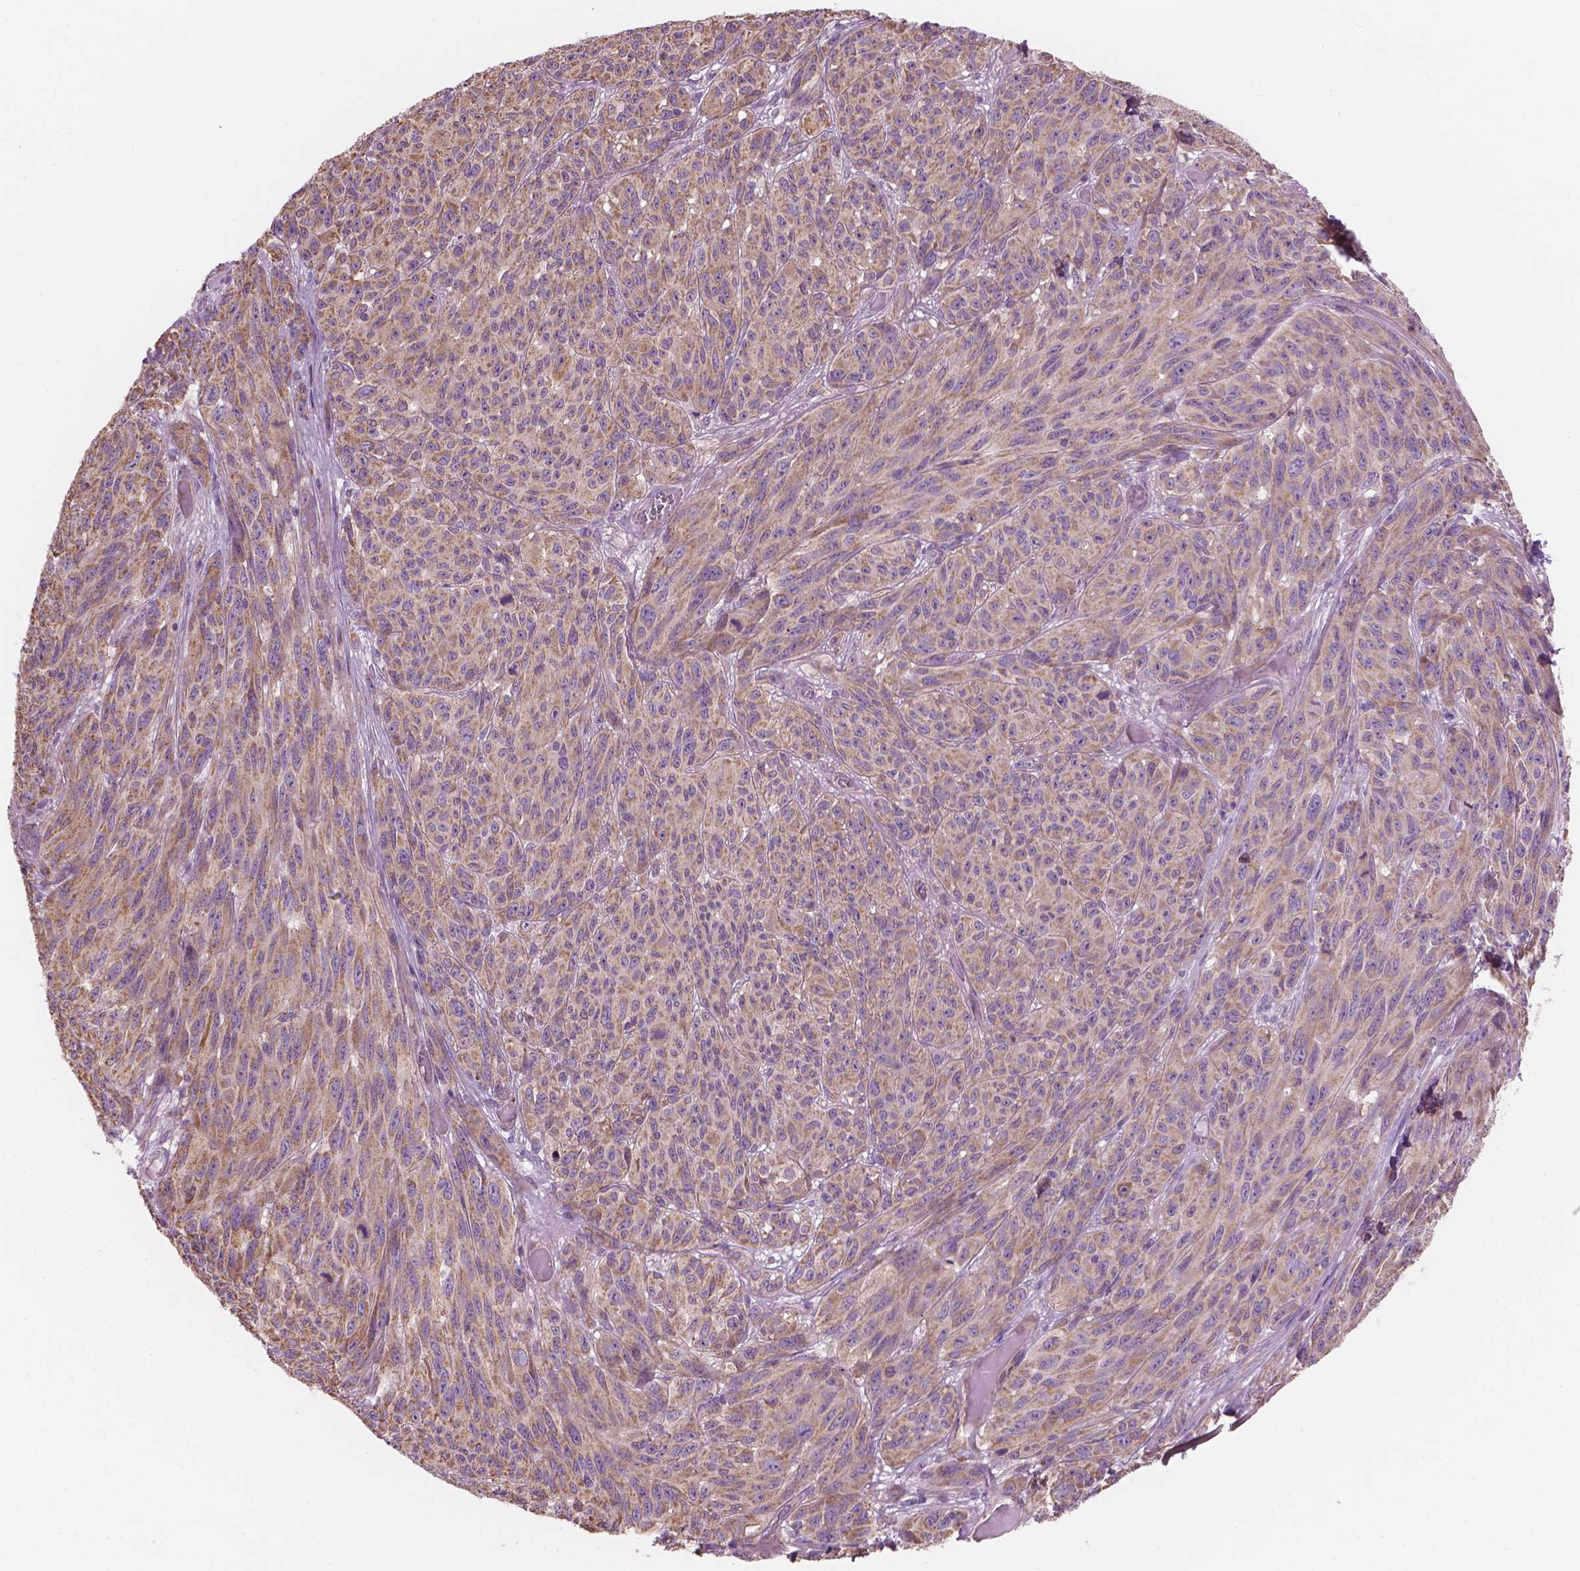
{"staining": {"intensity": "moderate", "quantity": ">75%", "location": "cytoplasmic/membranous"}, "tissue": "melanoma", "cell_type": "Tumor cells", "image_type": "cancer", "snomed": [{"axis": "morphology", "description": "Malignant melanoma, NOS"}, {"axis": "topography", "description": "Vulva, labia, clitoris and Bartholin´s gland, NO"}], "caption": "DAB immunohistochemical staining of human malignant melanoma shows moderate cytoplasmic/membranous protein expression in approximately >75% of tumor cells.", "gene": "TTC29", "patient": {"sex": "female", "age": 75}}